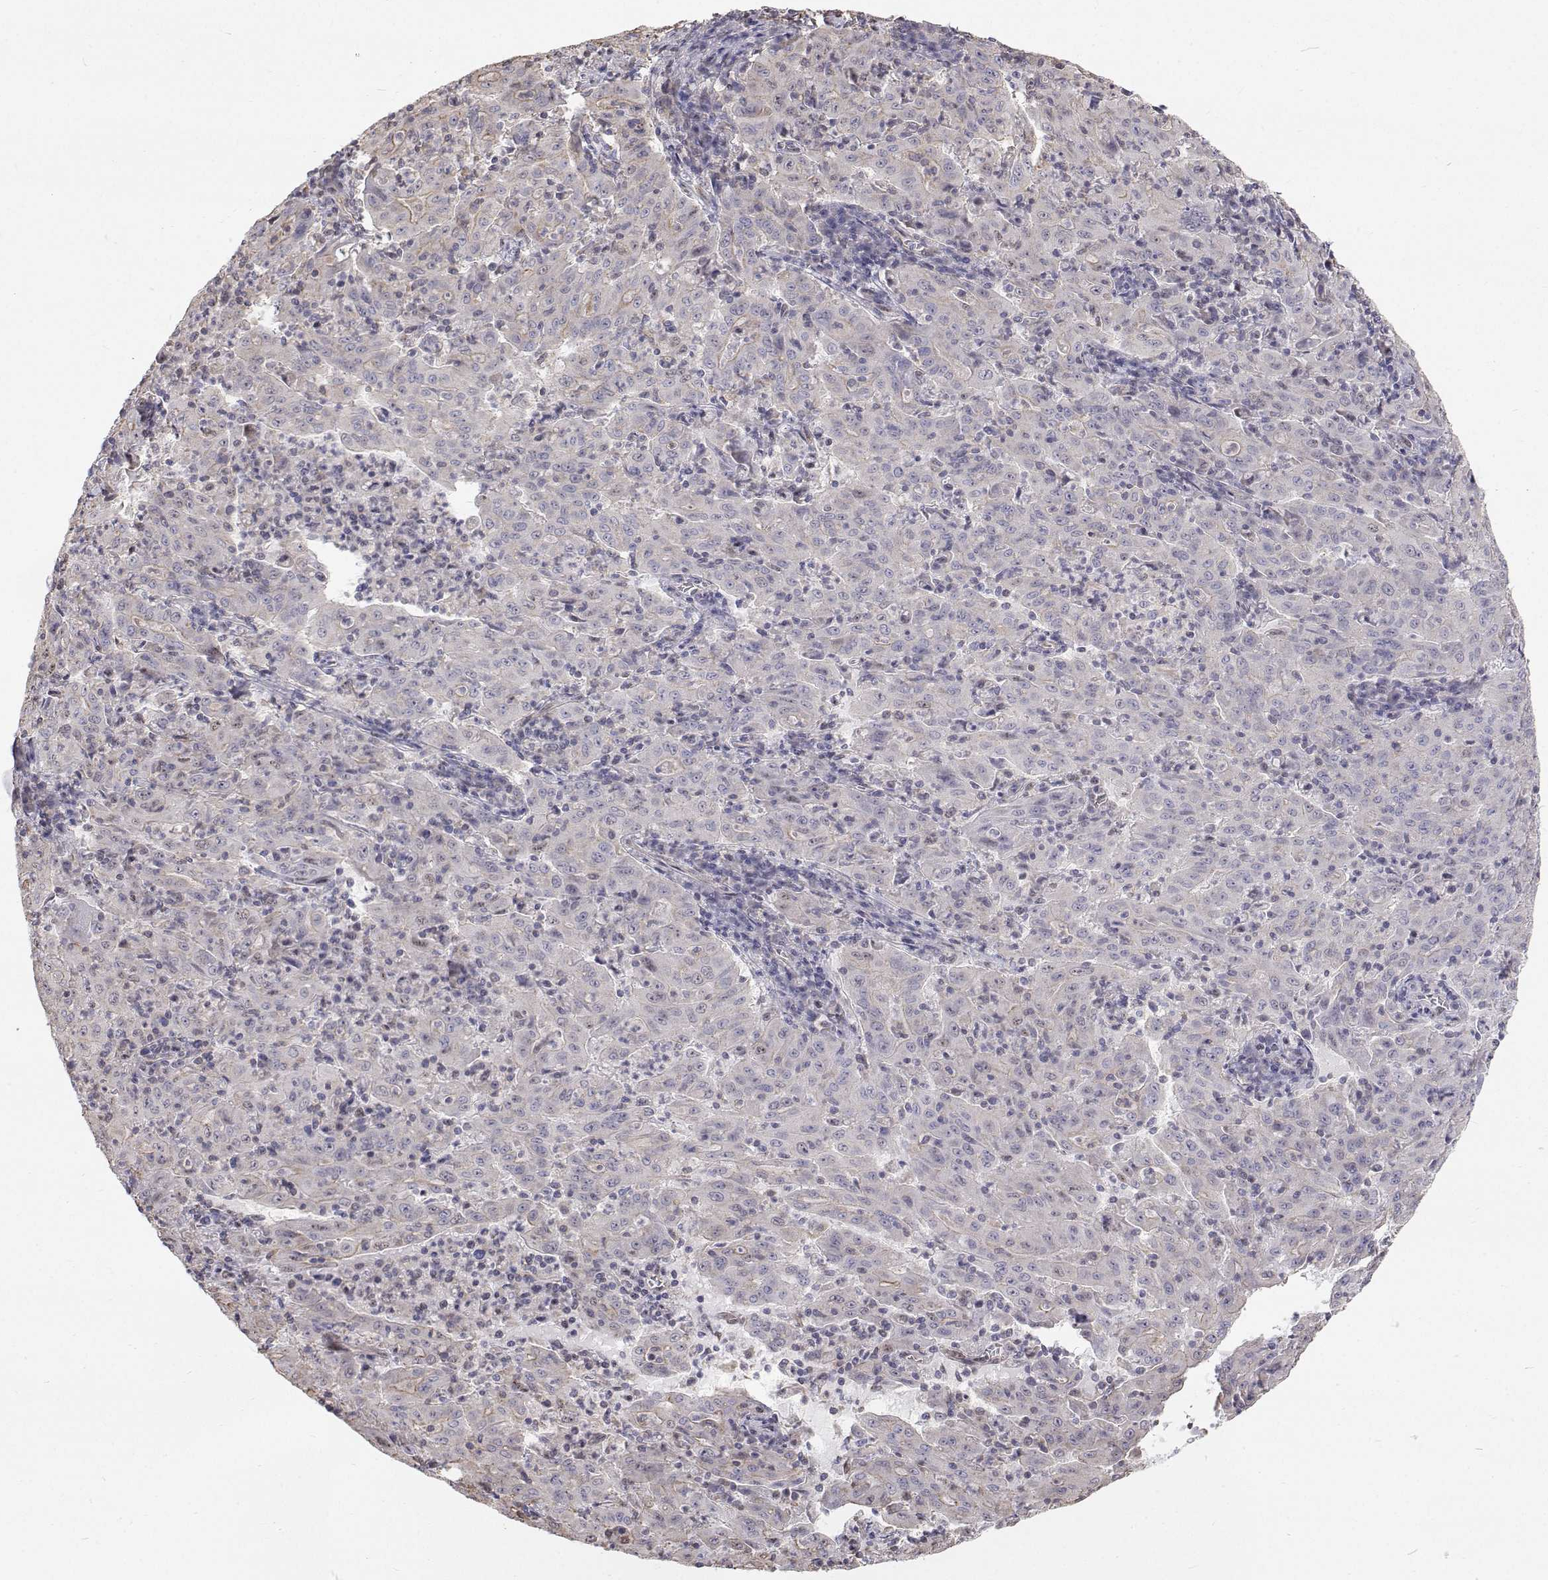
{"staining": {"intensity": "negative", "quantity": "none", "location": "none"}, "tissue": "pancreatic cancer", "cell_type": "Tumor cells", "image_type": "cancer", "snomed": [{"axis": "morphology", "description": "Adenocarcinoma, NOS"}, {"axis": "topography", "description": "Pancreas"}], "caption": "Immunohistochemical staining of human pancreatic adenocarcinoma reveals no significant staining in tumor cells.", "gene": "GSDMA", "patient": {"sex": "male", "age": 63}}